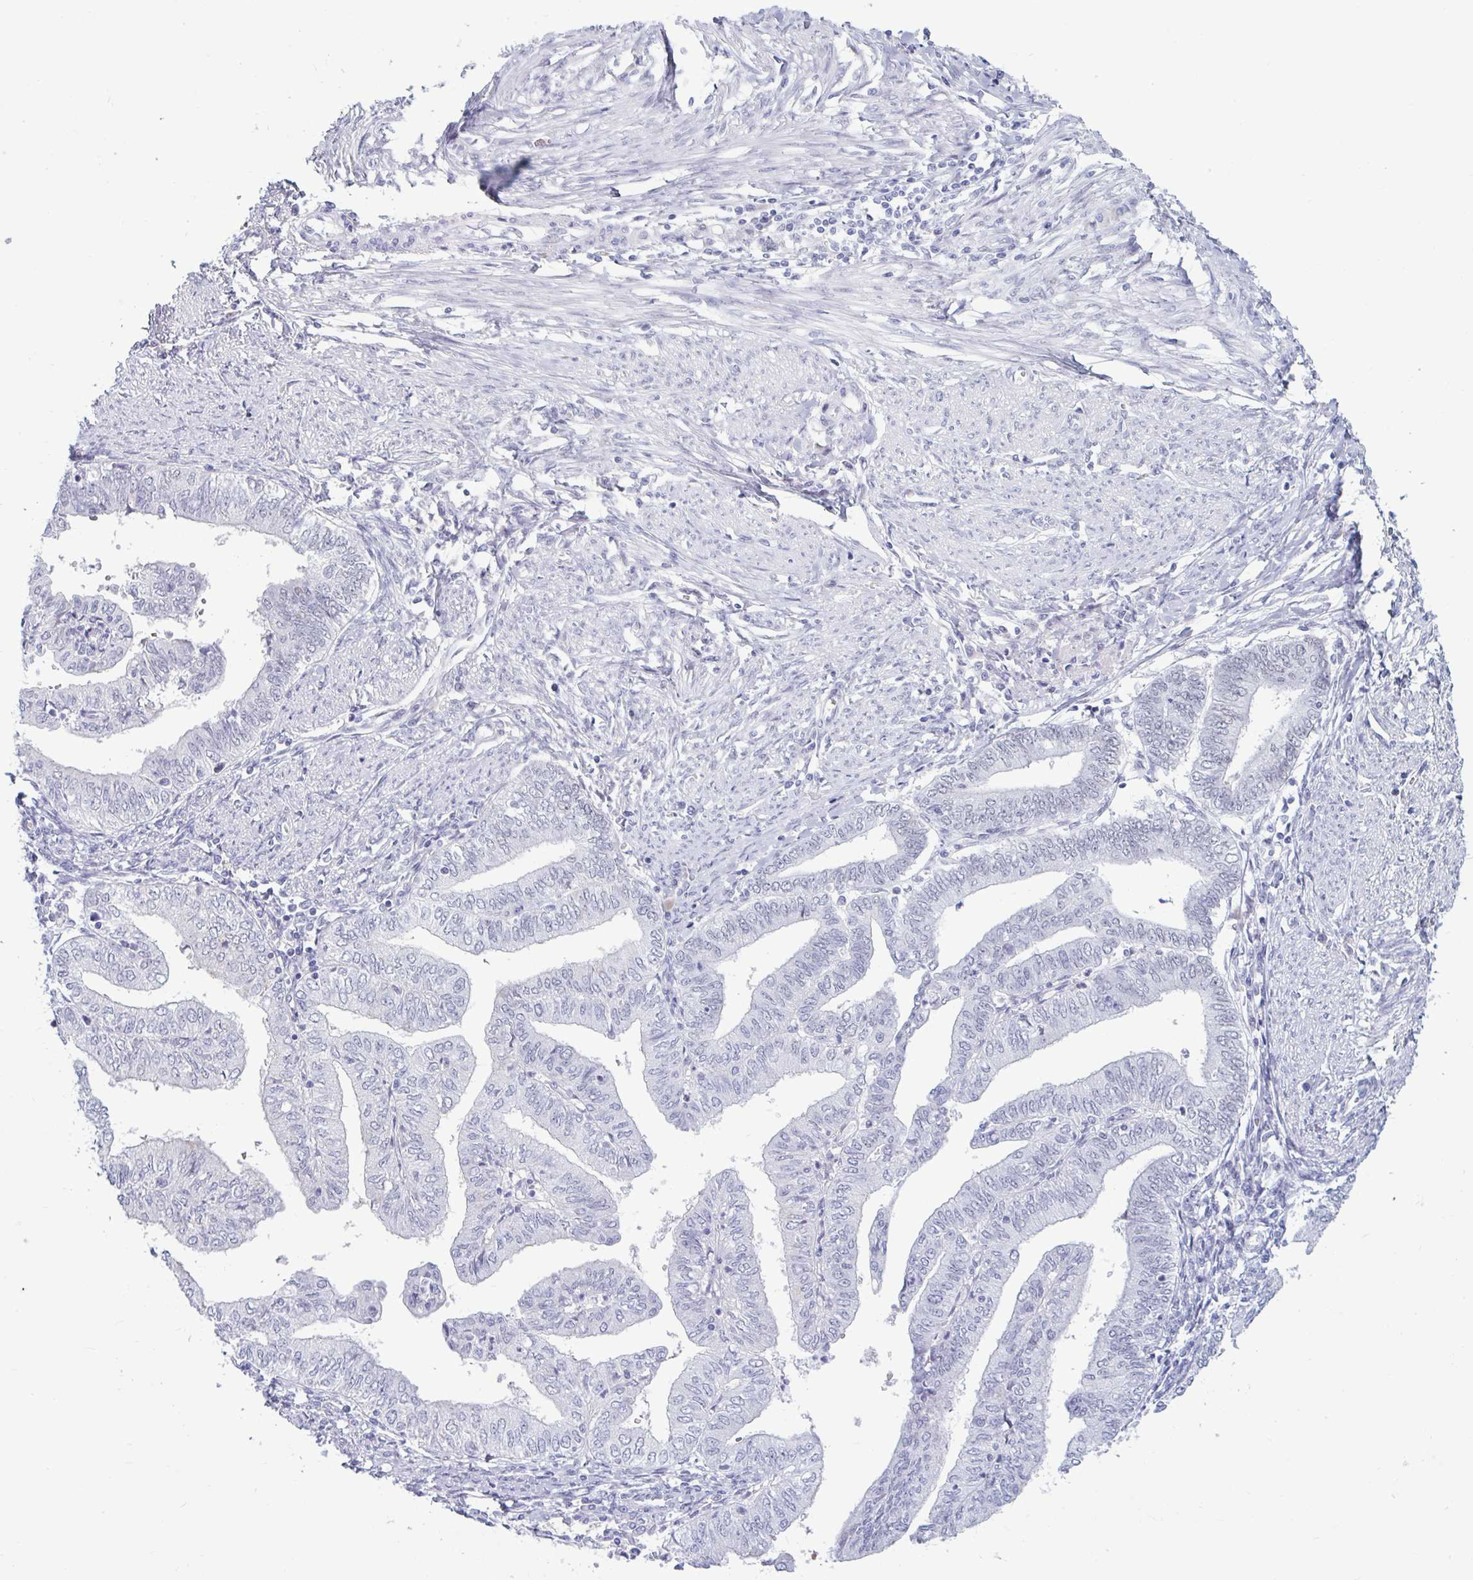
{"staining": {"intensity": "negative", "quantity": "none", "location": "none"}, "tissue": "endometrial cancer", "cell_type": "Tumor cells", "image_type": "cancer", "snomed": [{"axis": "morphology", "description": "Adenocarcinoma, NOS"}, {"axis": "topography", "description": "Endometrium"}], "caption": "There is no significant positivity in tumor cells of endometrial cancer. (IHC, brightfield microscopy, high magnification).", "gene": "MSMB", "patient": {"sex": "female", "age": 66}}